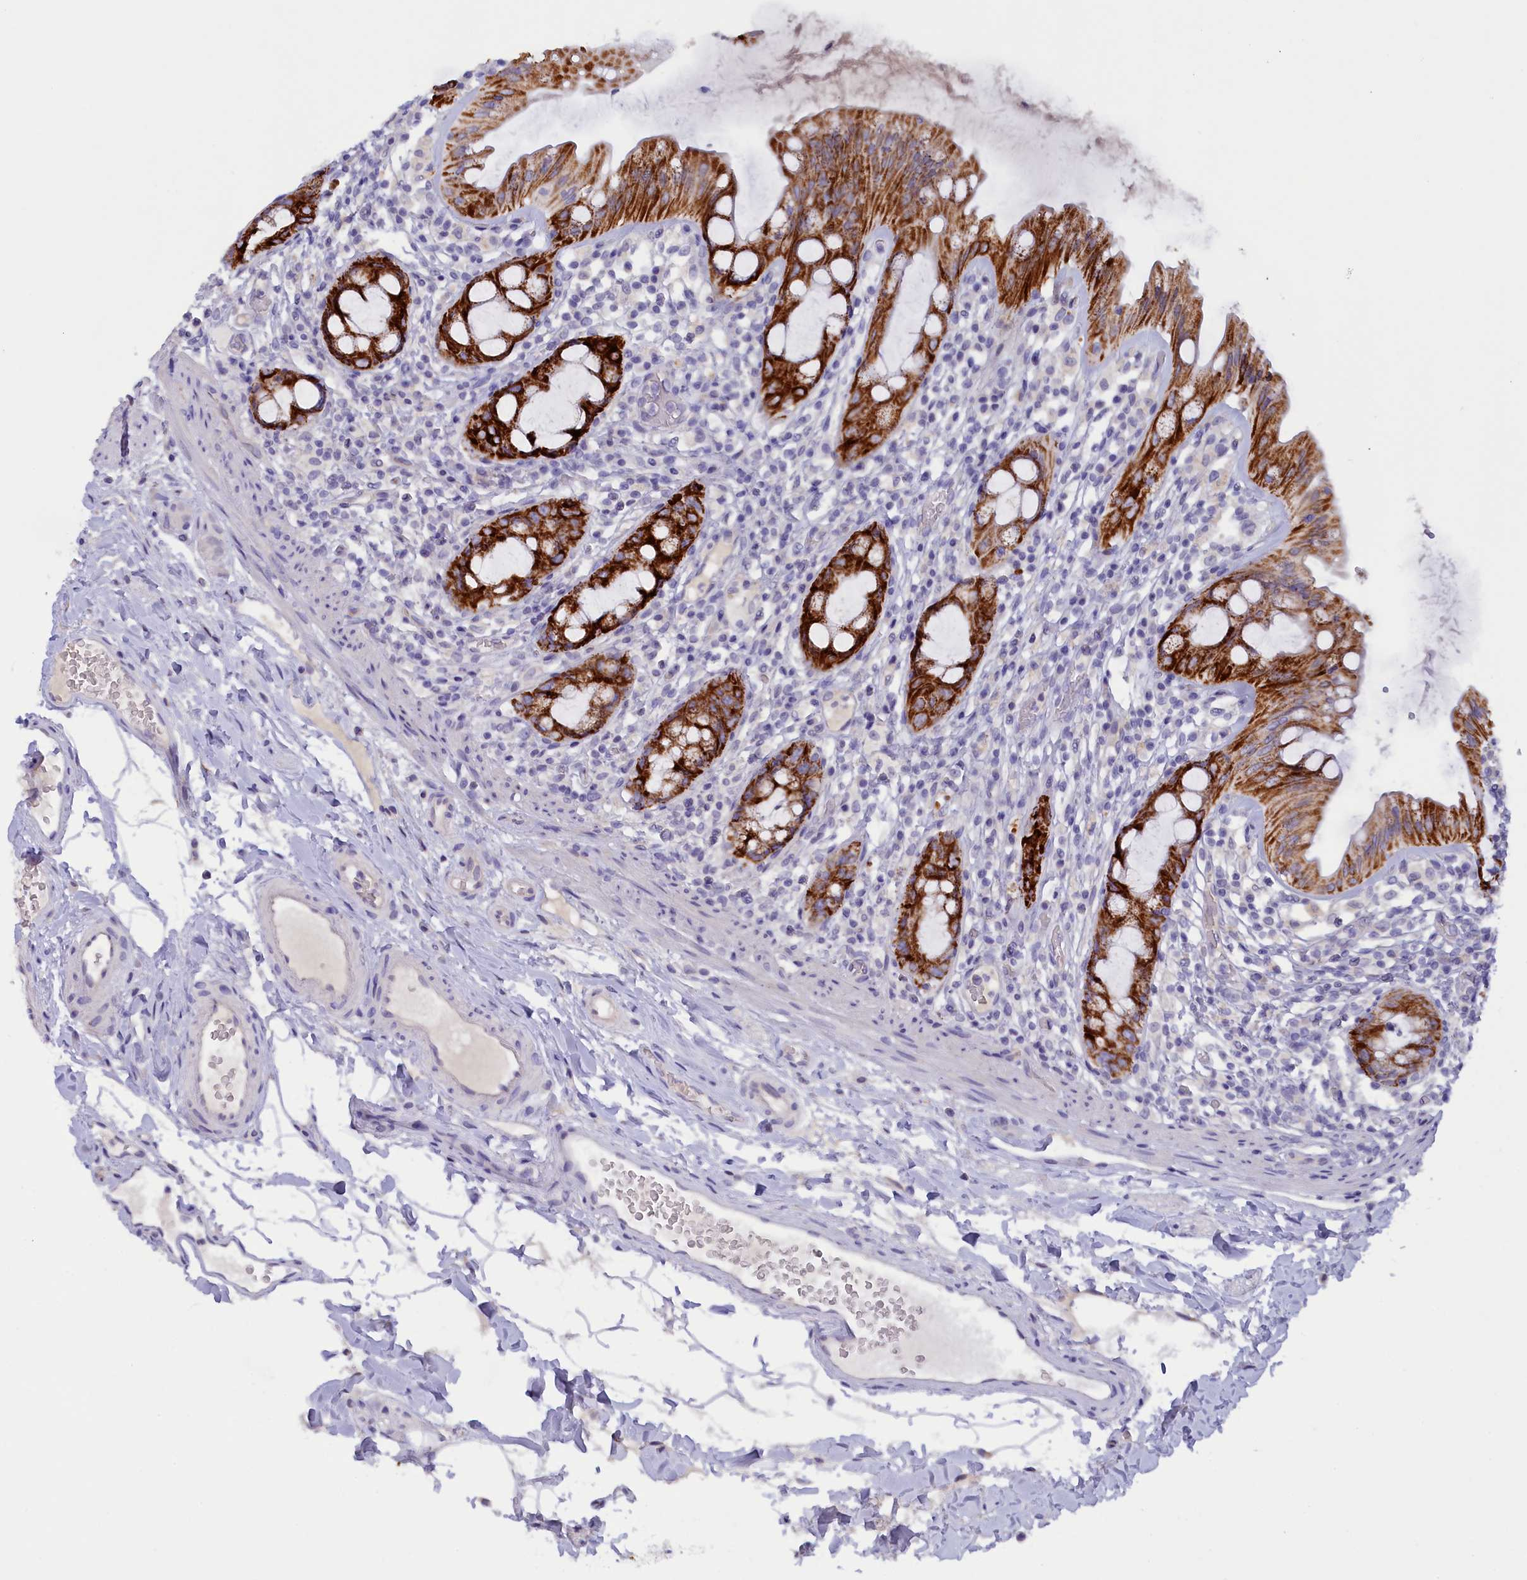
{"staining": {"intensity": "strong", "quantity": "25%-75%", "location": "cytoplasmic/membranous"}, "tissue": "rectum", "cell_type": "Glandular cells", "image_type": "normal", "snomed": [{"axis": "morphology", "description": "Normal tissue, NOS"}, {"axis": "topography", "description": "Rectum"}], "caption": "This micrograph reveals normal rectum stained with immunohistochemistry to label a protein in brown. The cytoplasmic/membranous of glandular cells show strong positivity for the protein. Nuclei are counter-stained blue.", "gene": "ZSWIM4", "patient": {"sex": "female", "age": 57}}